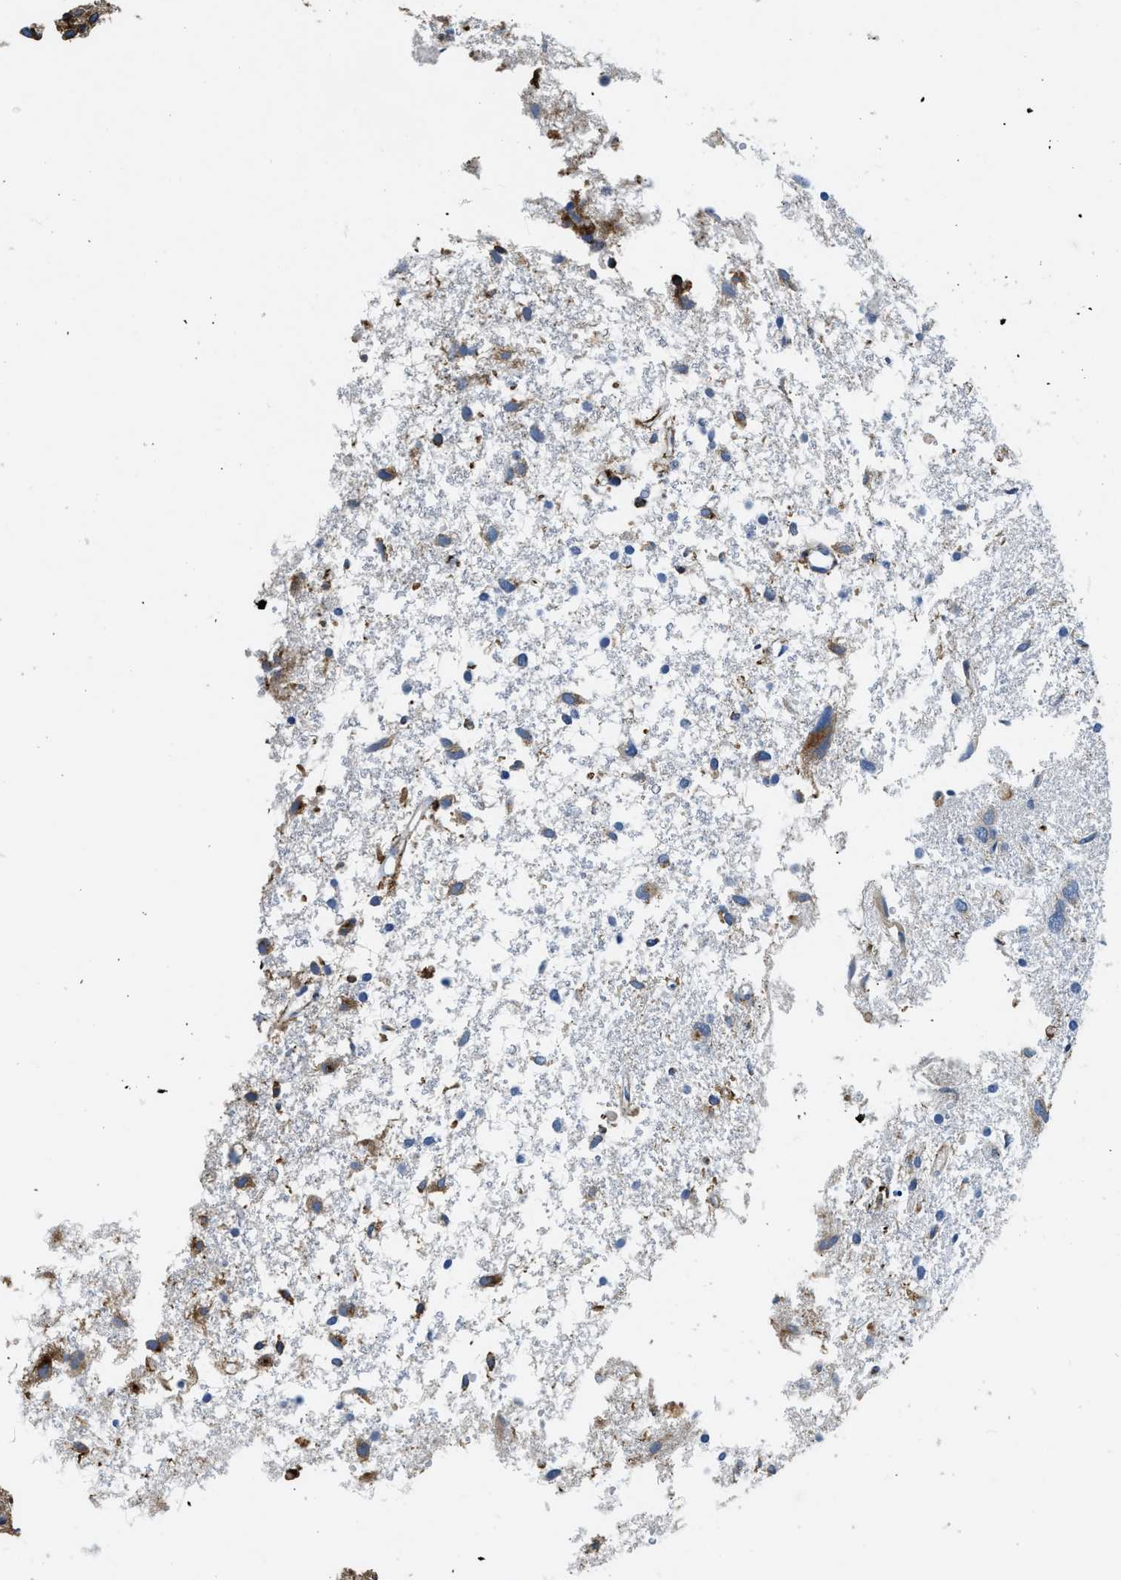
{"staining": {"intensity": "weak", "quantity": "<25%", "location": "cytoplasmic/membranous"}, "tissue": "glioma", "cell_type": "Tumor cells", "image_type": "cancer", "snomed": [{"axis": "morphology", "description": "Glioma, malignant, High grade"}, {"axis": "topography", "description": "Brain"}], "caption": "IHC image of neoplastic tissue: glioma stained with DAB shows no significant protein expression in tumor cells. Nuclei are stained in blue.", "gene": "LRP1", "patient": {"sex": "female", "age": 59}}